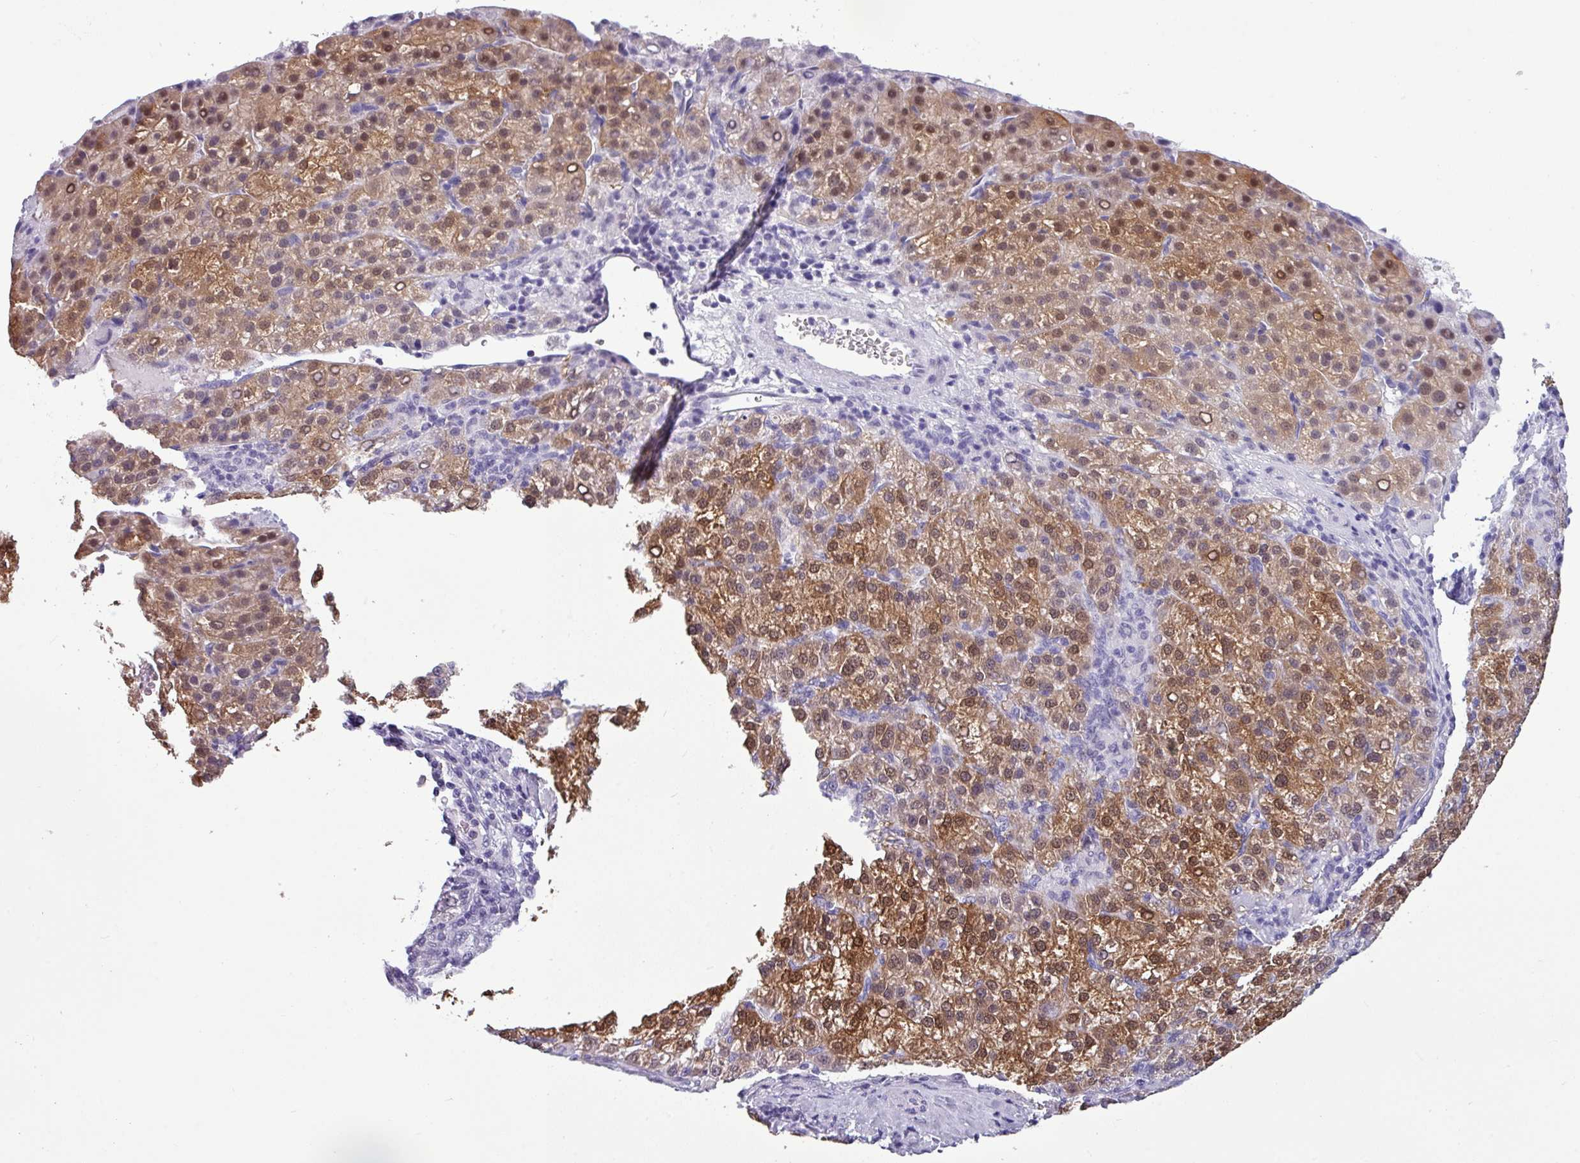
{"staining": {"intensity": "moderate", "quantity": ">75%", "location": "cytoplasmic/membranous,nuclear"}, "tissue": "liver cancer", "cell_type": "Tumor cells", "image_type": "cancer", "snomed": [{"axis": "morphology", "description": "Carcinoma, Hepatocellular, NOS"}, {"axis": "topography", "description": "Liver"}], "caption": "Liver cancer stained with a protein marker shows moderate staining in tumor cells.", "gene": "SRGAP1", "patient": {"sex": "female", "age": 58}}